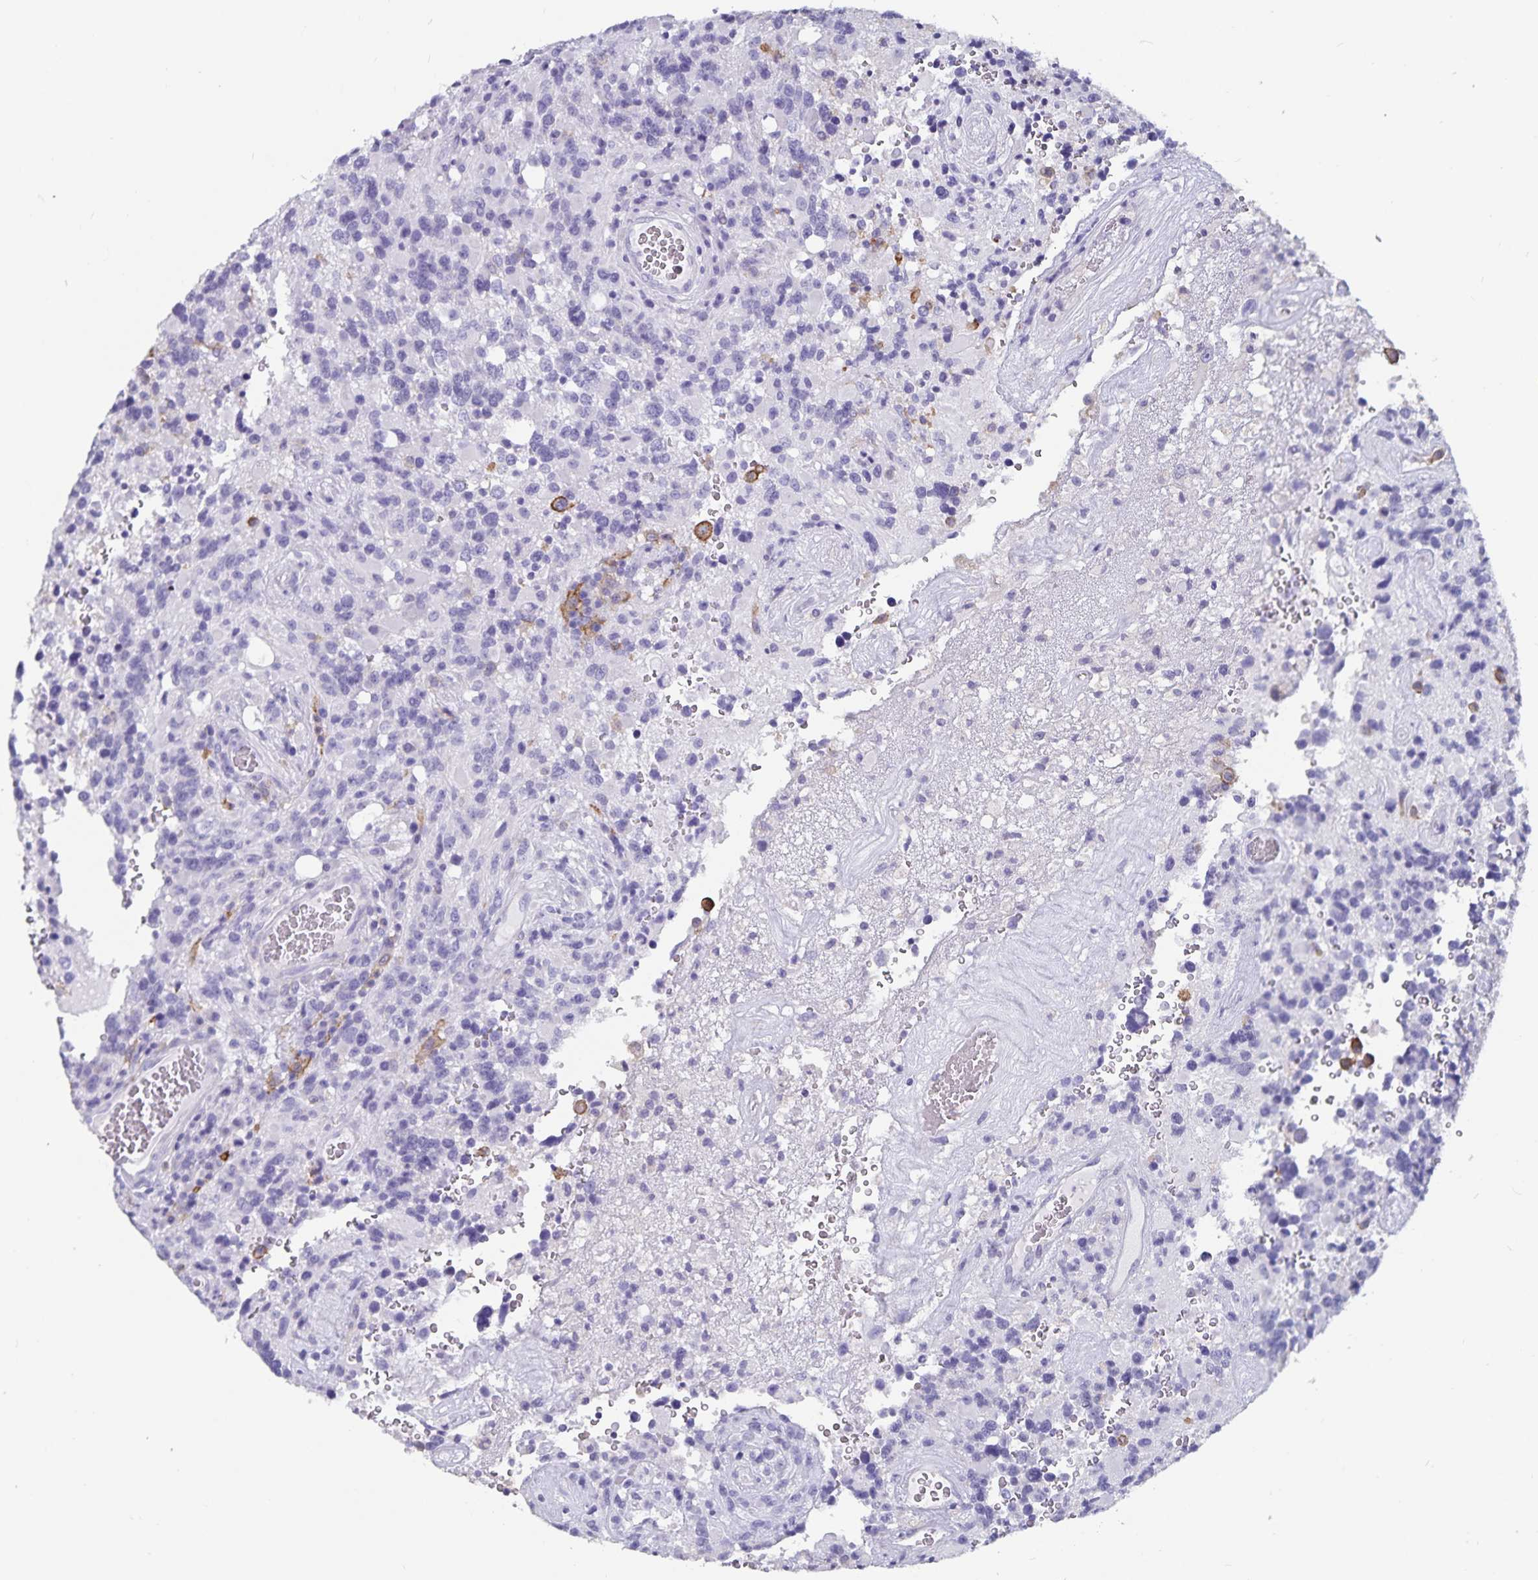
{"staining": {"intensity": "negative", "quantity": "none", "location": "none"}, "tissue": "glioma", "cell_type": "Tumor cells", "image_type": "cancer", "snomed": [{"axis": "morphology", "description": "Glioma, malignant, High grade"}, {"axis": "topography", "description": "Brain"}], "caption": "There is no significant staining in tumor cells of glioma. (Stains: DAB IHC with hematoxylin counter stain, Microscopy: brightfield microscopy at high magnification).", "gene": "PLAC1", "patient": {"sex": "female", "age": 40}}